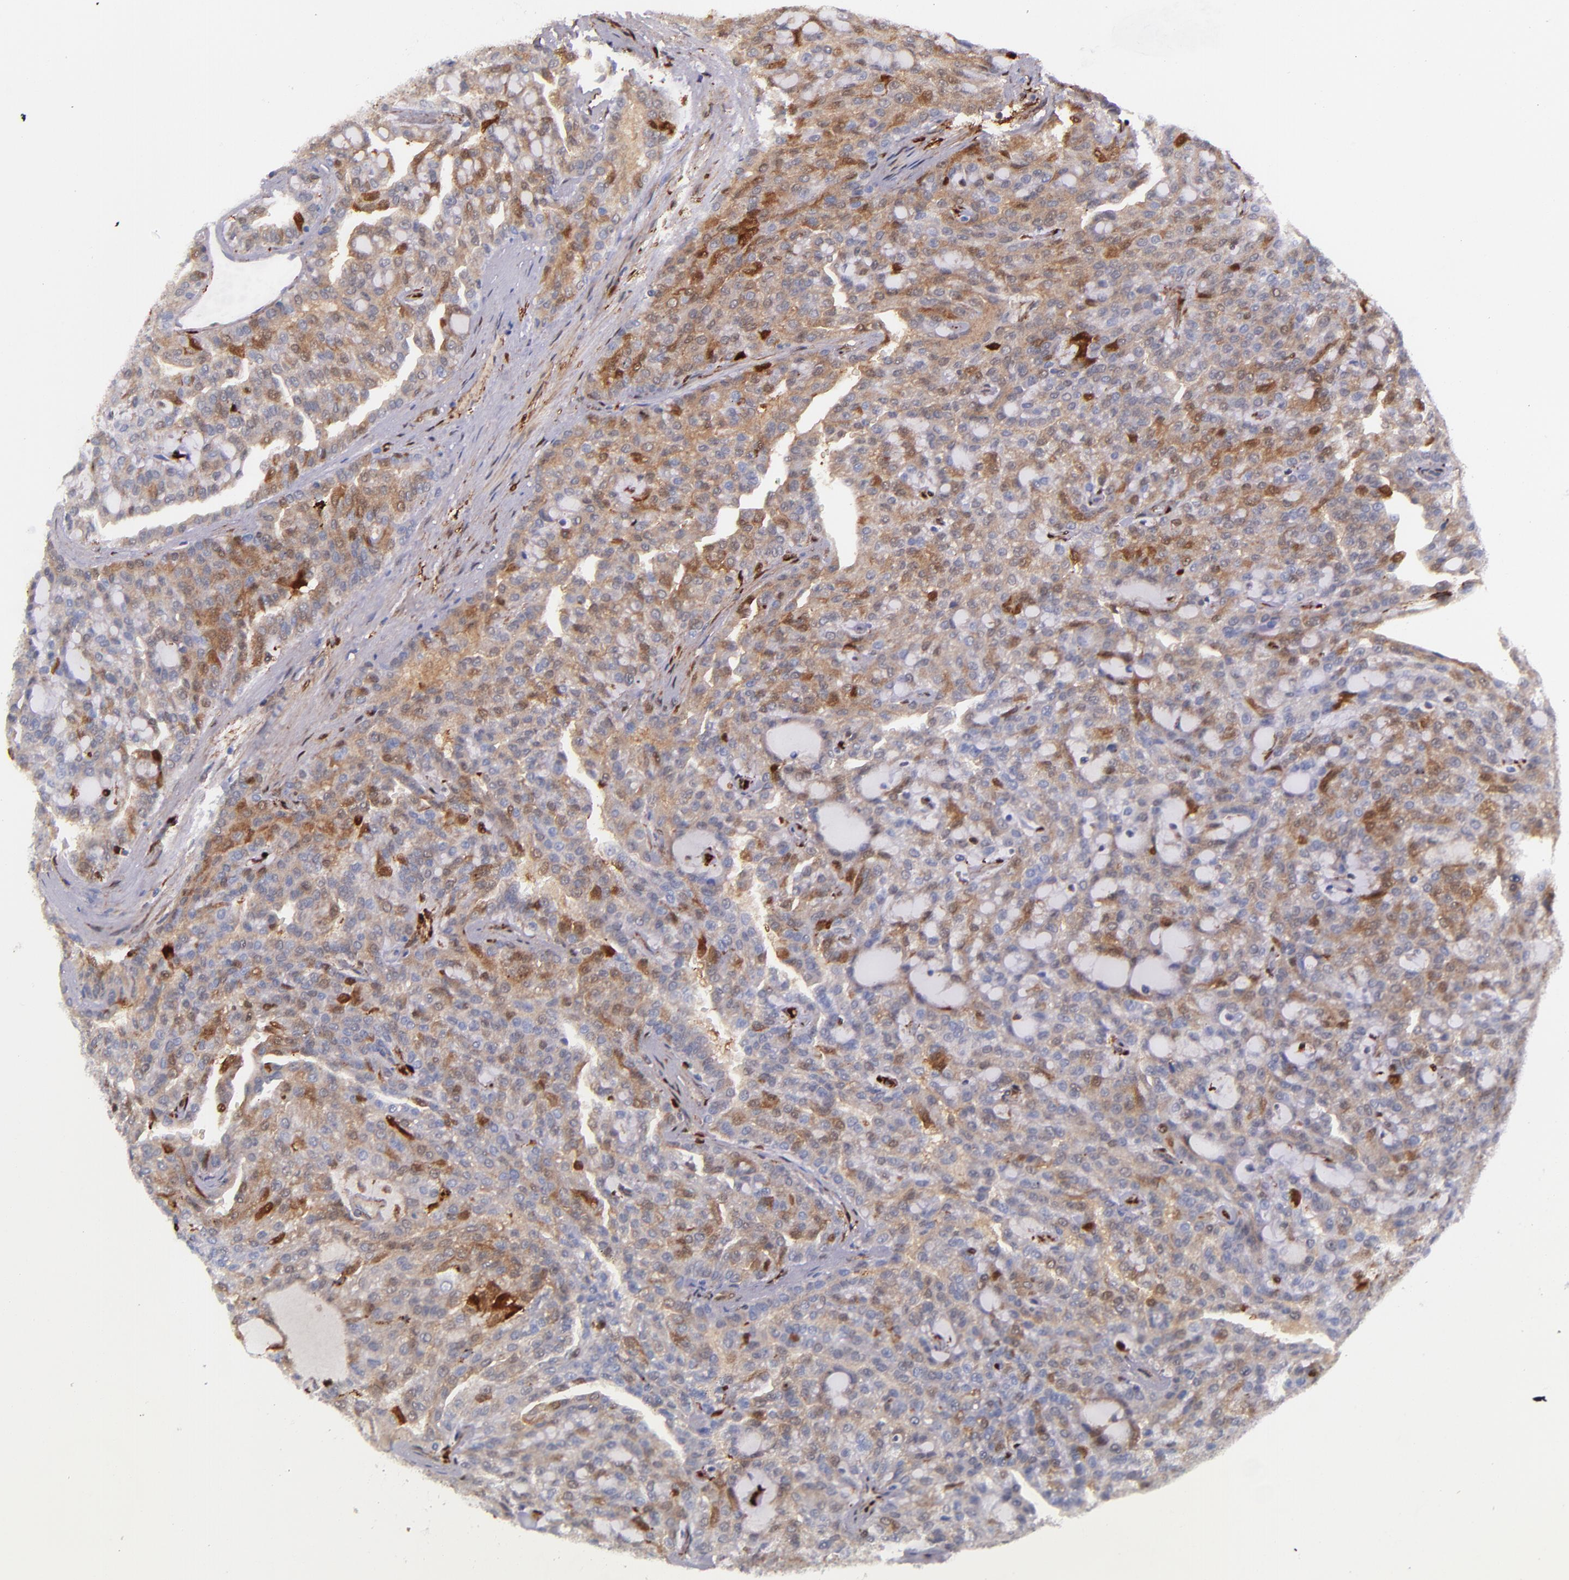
{"staining": {"intensity": "moderate", "quantity": ">75%", "location": "cytoplasmic/membranous"}, "tissue": "renal cancer", "cell_type": "Tumor cells", "image_type": "cancer", "snomed": [{"axis": "morphology", "description": "Adenocarcinoma, NOS"}, {"axis": "topography", "description": "Kidney"}], "caption": "This histopathology image exhibits immunohistochemistry staining of human renal cancer, with medium moderate cytoplasmic/membranous staining in about >75% of tumor cells.", "gene": "LGALS1", "patient": {"sex": "male", "age": 63}}